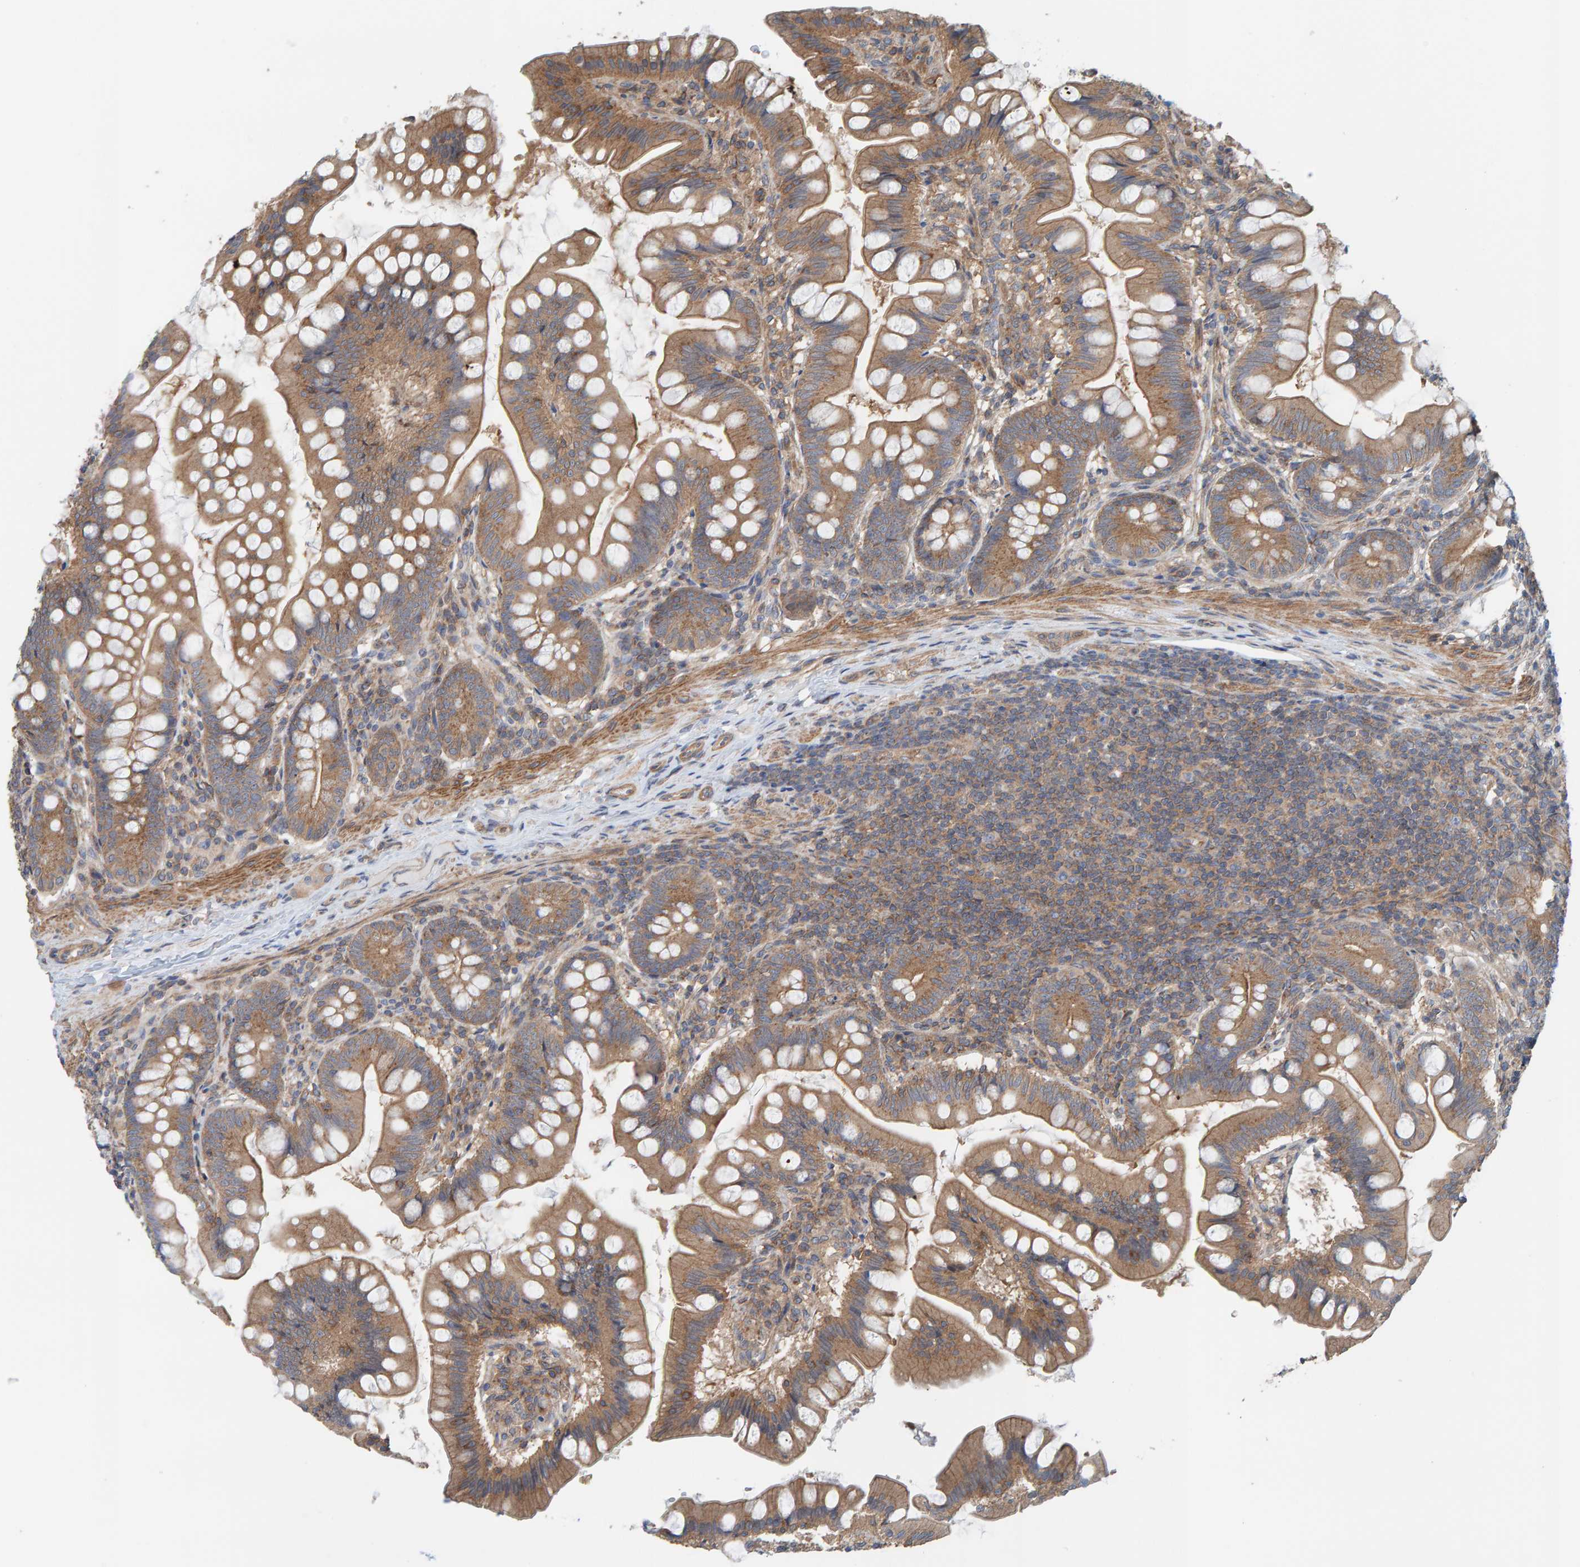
{"staining": {"intensity": "moderate", "quantity": ">75%", "location": "cytoplasmic/membranous"}, "tissue": "small intestine", "cell_type": "Glandular cells", "image_type": "normal", "snomed": [{"axis": "morphology", "description": "Normal tissue, NOS"}, {"axis": "topography", "description": "Small intestine"}], "caption": "DAB immunohistochemical staining of unremarkable small intestine displays moderate cytoplasmic/membranous protein positivity in about >75% of glandular cells. The staining is performed using DAB brown chromogen to label protein expression. The nuclei are counter-stained blue using hematoxylin.", "gene": "UBAP1", "patient": {"sex": "male", "age": 7}}